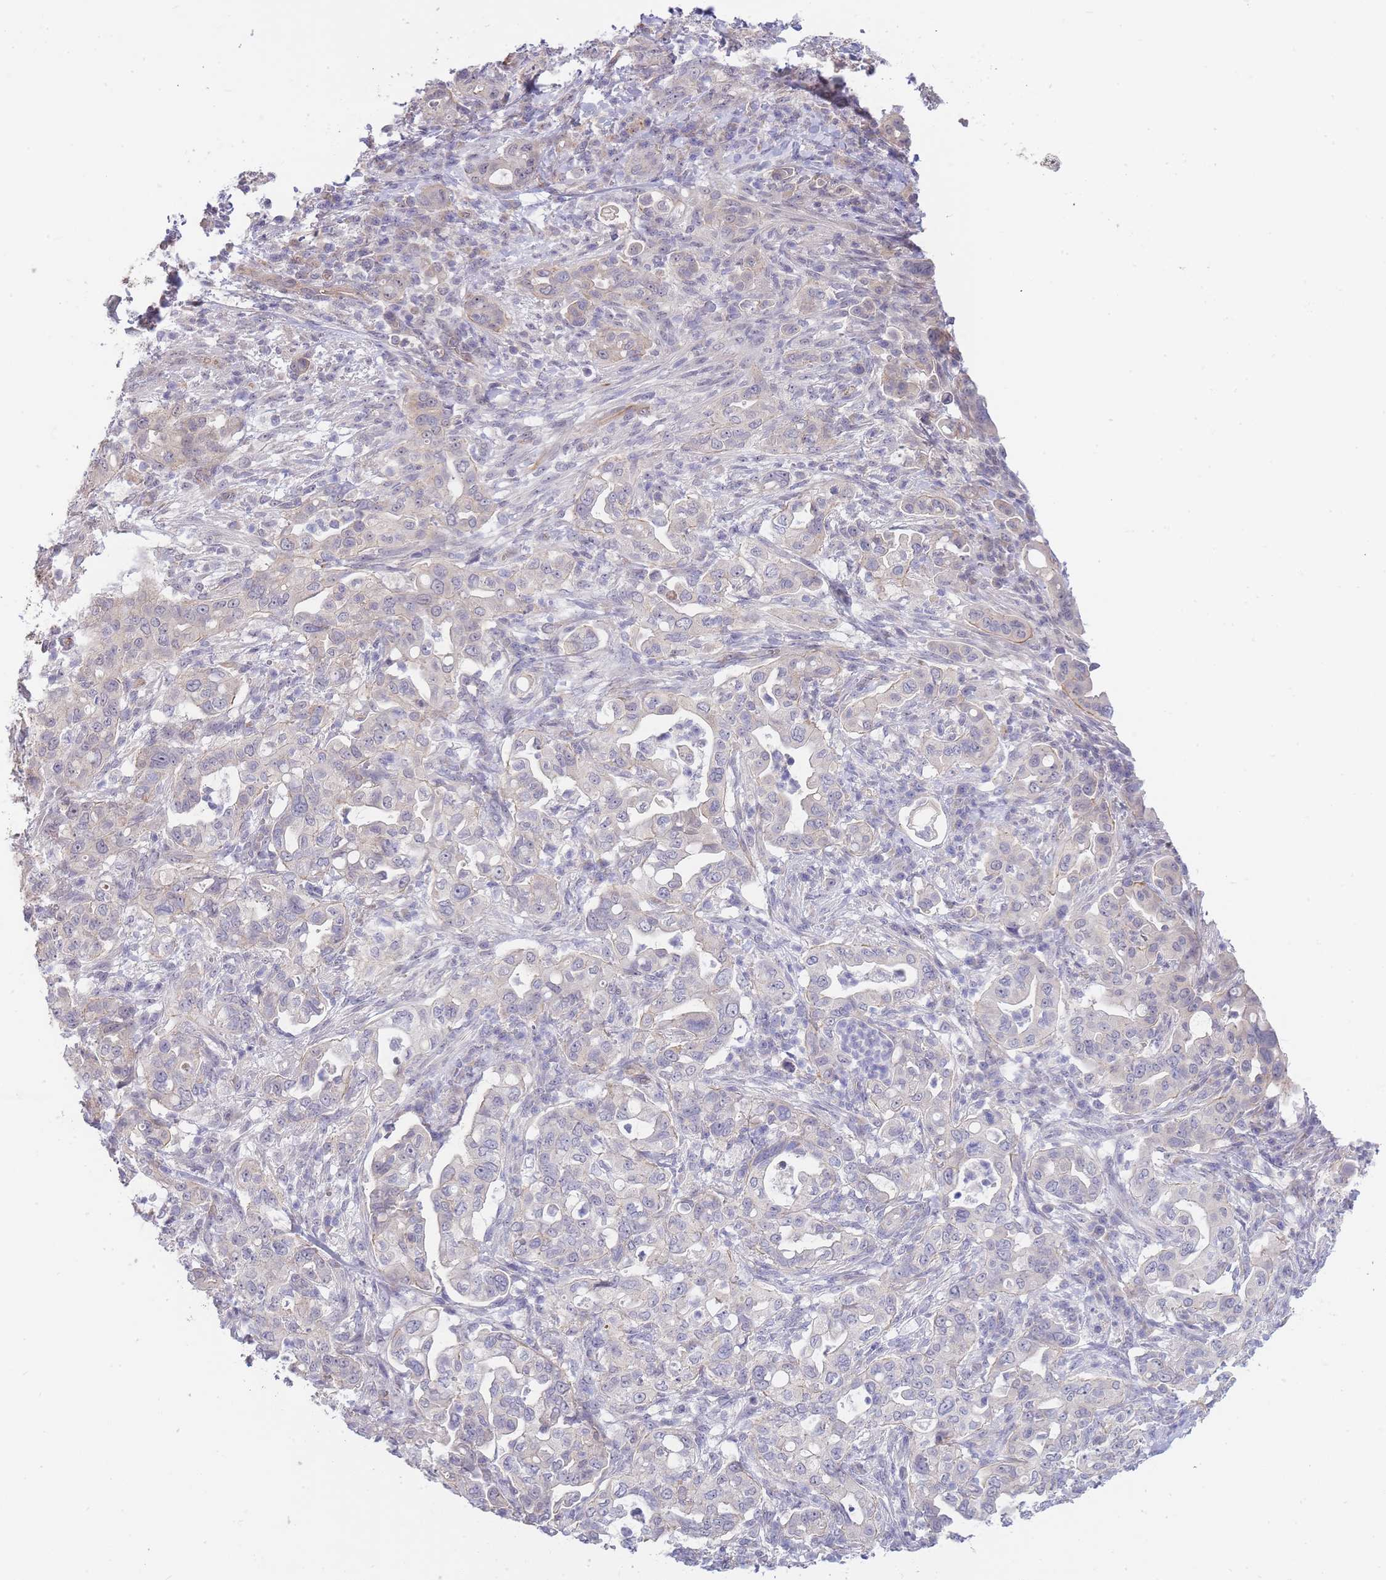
{"staining": {"intensity": "negative", "quantity": "none", "location": "none"}, "tissue": "pancreatic cancer", "cell_type": "Tumor cells", "image_type": "cancer", "snomed": [{"axis": "morphology", "description": "Normal tissue, NOS"}, {"axis": "morphology", "description": "Adenocarcinoma, NOS"}, {"axis": "topography", "description": "Lymph node"}, {"axis": "topography", "description": "Pancreas"}], "caption": "DAB immunohistochemical staining of human pancreatic cancer (adenocarcinoma) displays no significant staining in tumor cells. (Immunohistochemistry (ihc), brightfield microscopy, high magnification).", "gene": "C19orf25", "patient": {"sex": "female", "age": 67}}